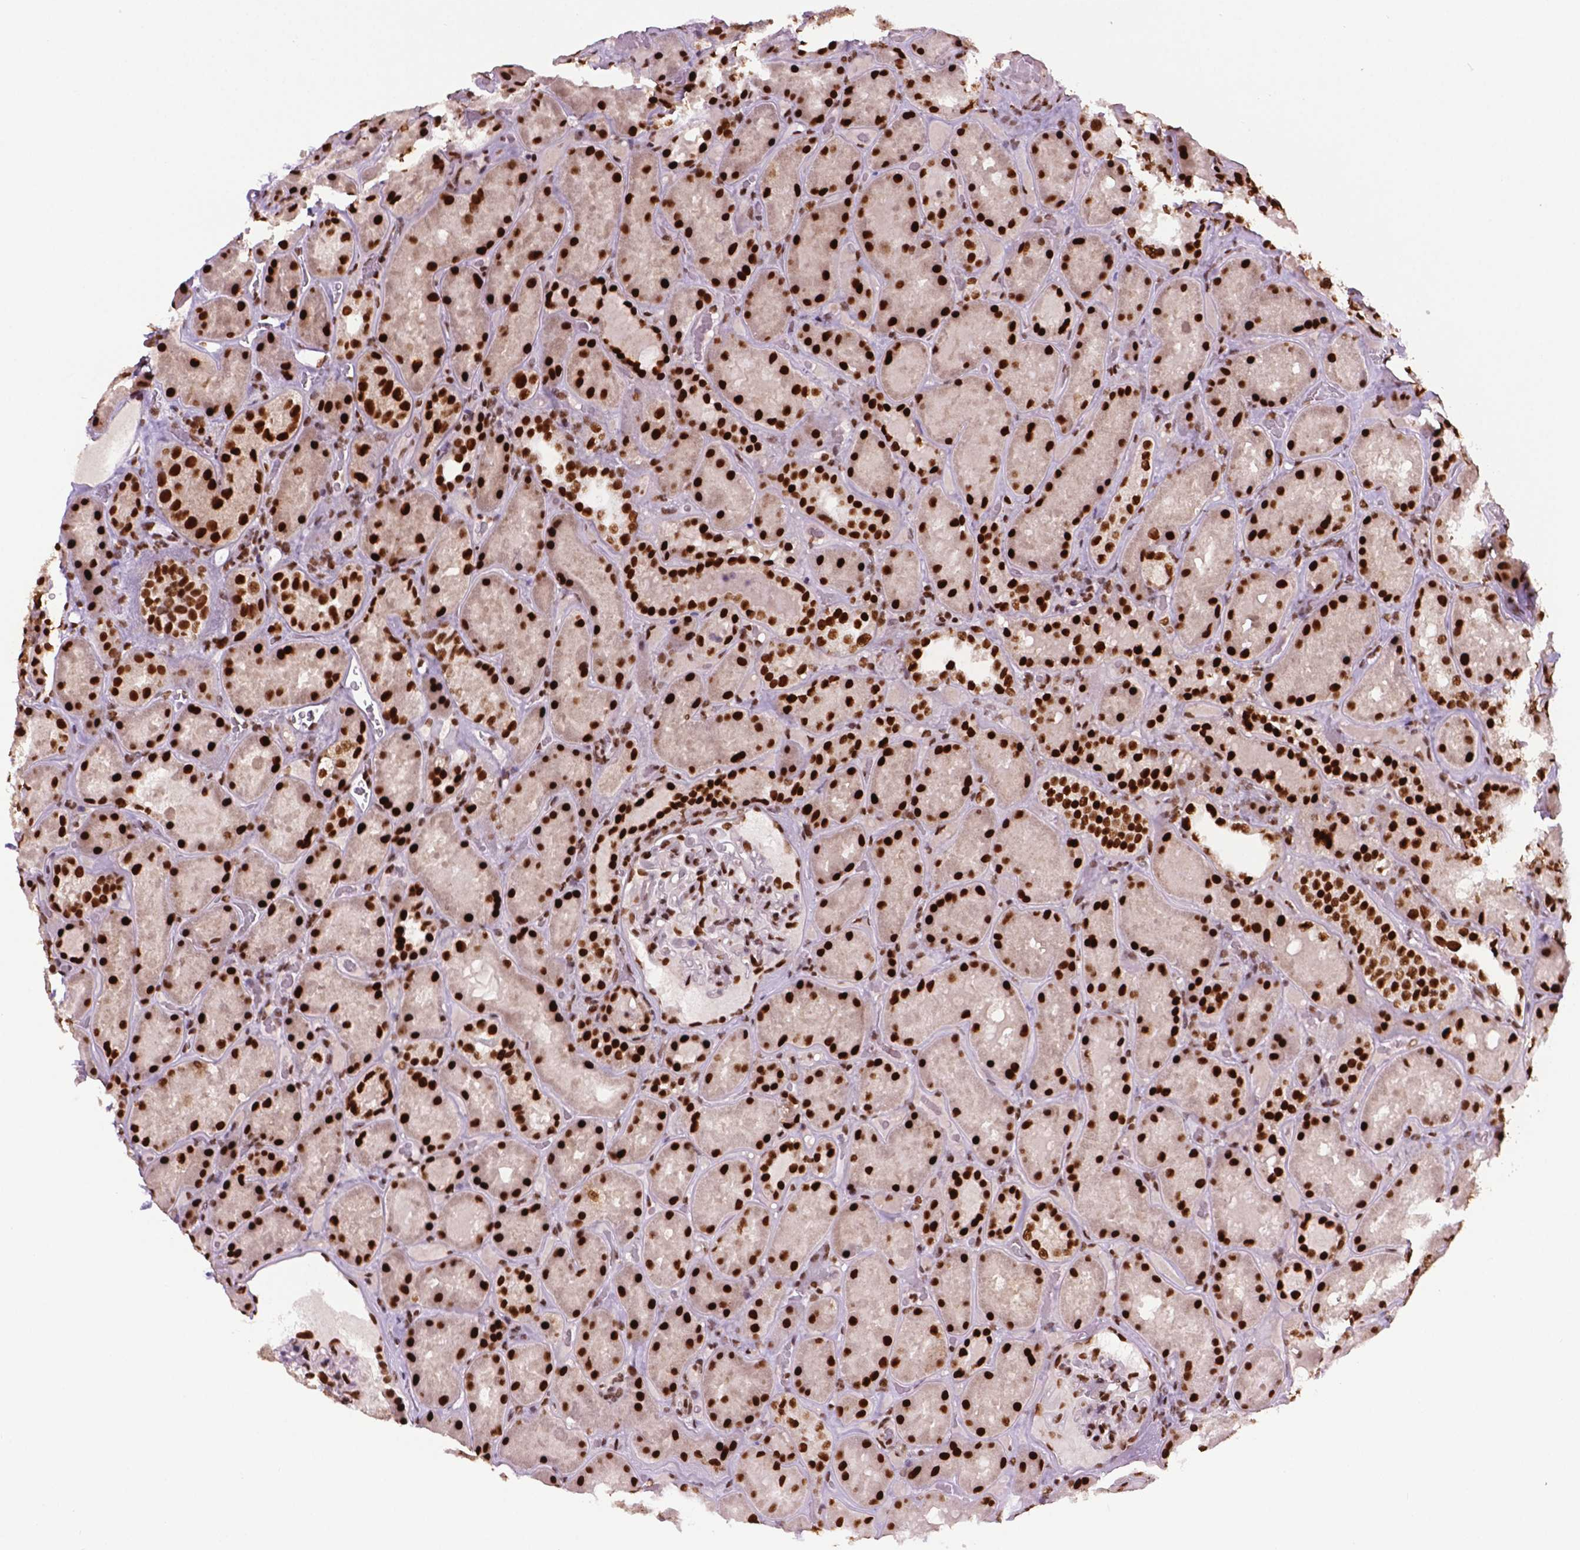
{"staining": {"intensity": "strong", "quantity": ">75%", "location": "nuclear"}, "tissue": "kidney", "cell_type": "Cells in glomeruli", "image_type": "normal", "snomed": [{"axis": "morphology", "description": "Normal tissue, NOS"}, {"axis": "topography", "description": "Kidney"}], "caption": "A brown stain labels strong nuclear expression of a protein in cells in glomeruli of benign human kidney.", "gene": "MLH1", "patient": {"sex": "male", "age": 73}}